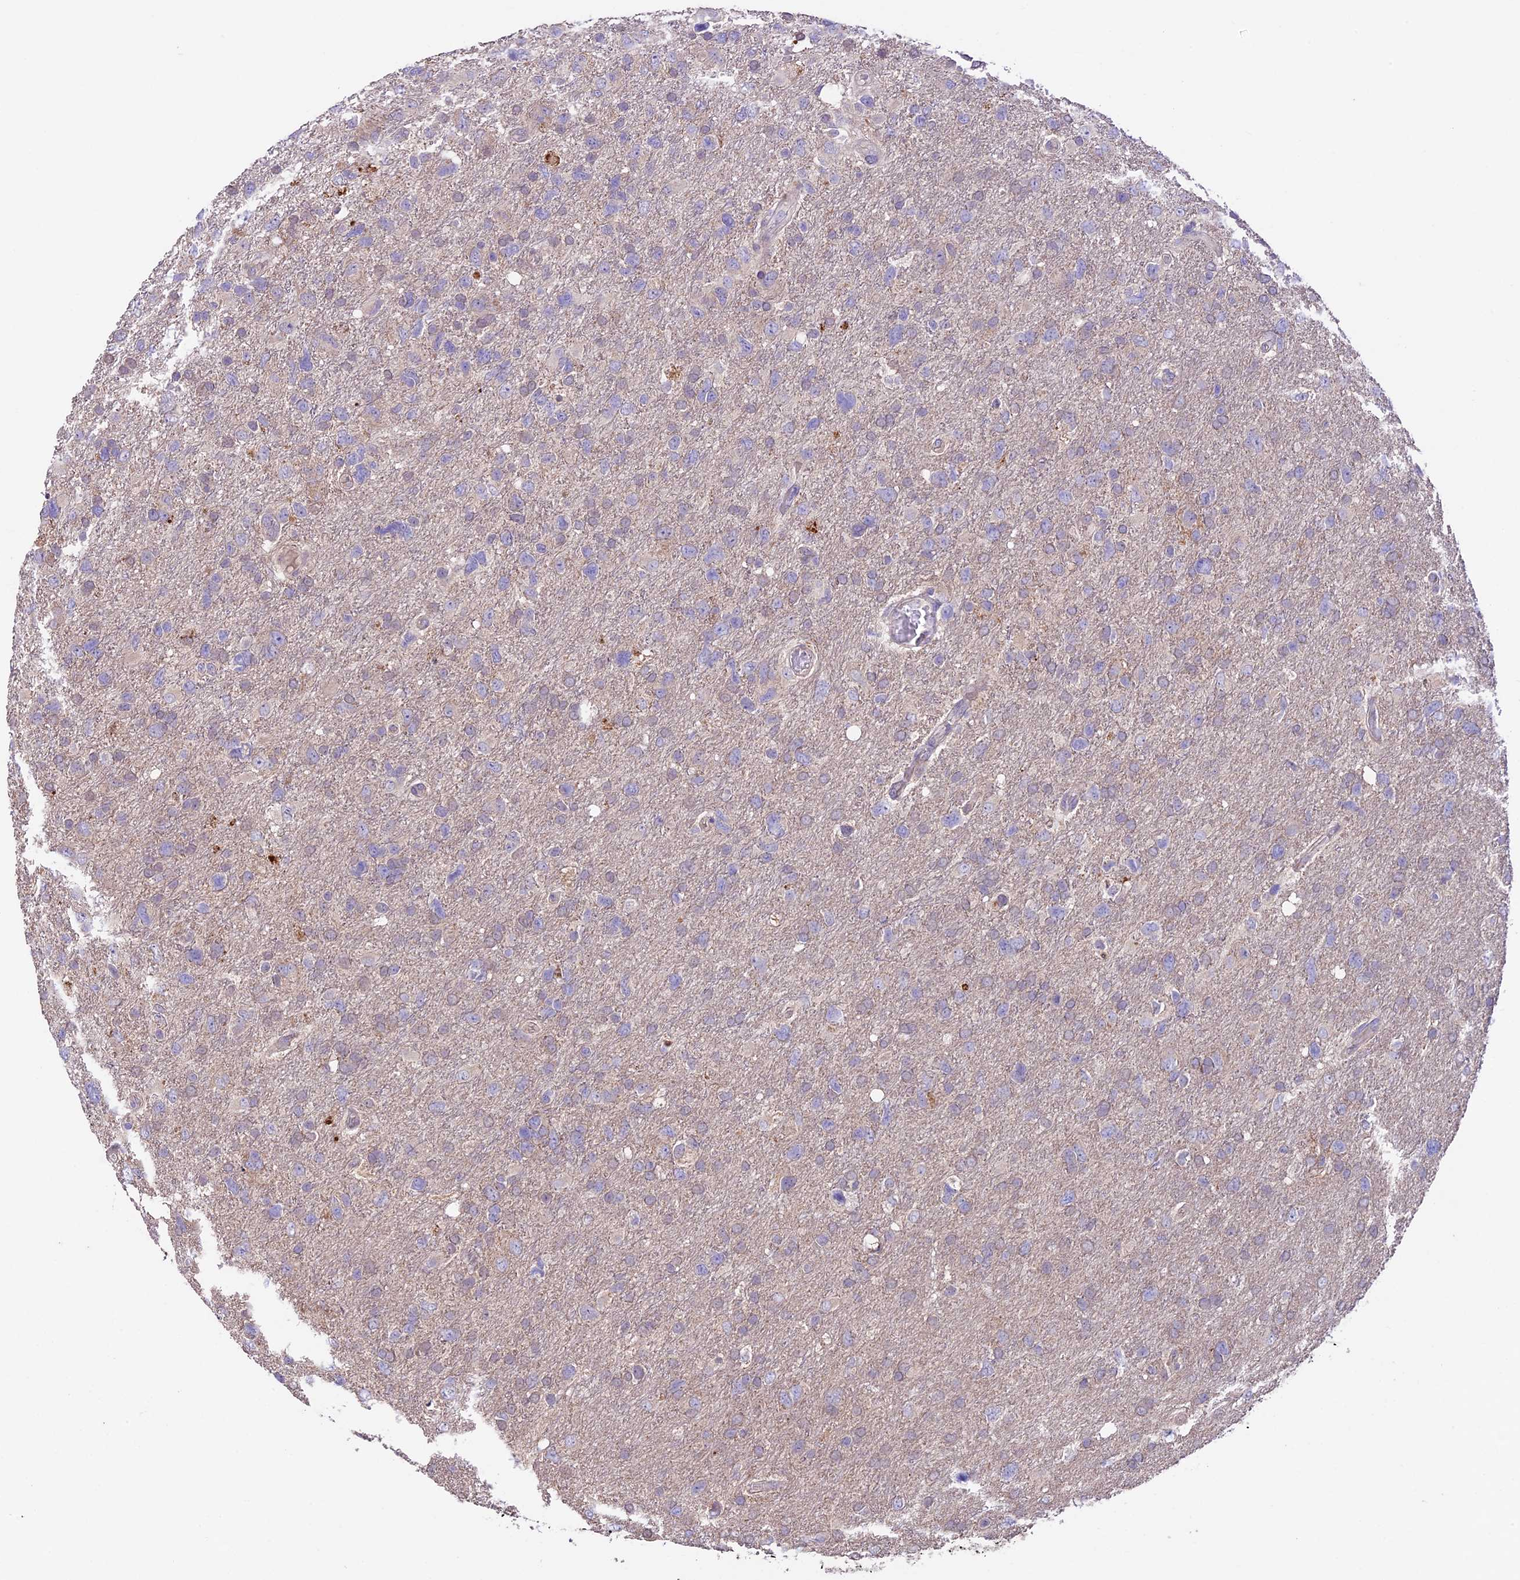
{"staining": {"intensity": "negative", "quantity": "none", "location": "none"}, "tissue": "glioma", "cell_type": "Tumor cells", "image_type": "cancer", "snomed": [{"axis": "morphology", "description": "Glioma, malignant, High grade"}, {"axis": "topography", "description": "Brain"}], "caption": "High magnification brightfield microscopy of glioma stained with DAB (3,3'-diaminobenzidine) (brown) and counterstained with hematoxylin (blue): tumor cells show no significant expression. (DAB IHC with hematoxylin counter stain).", "gene": "SBNO2", "patient": {"sex": "male", "age": 61}}